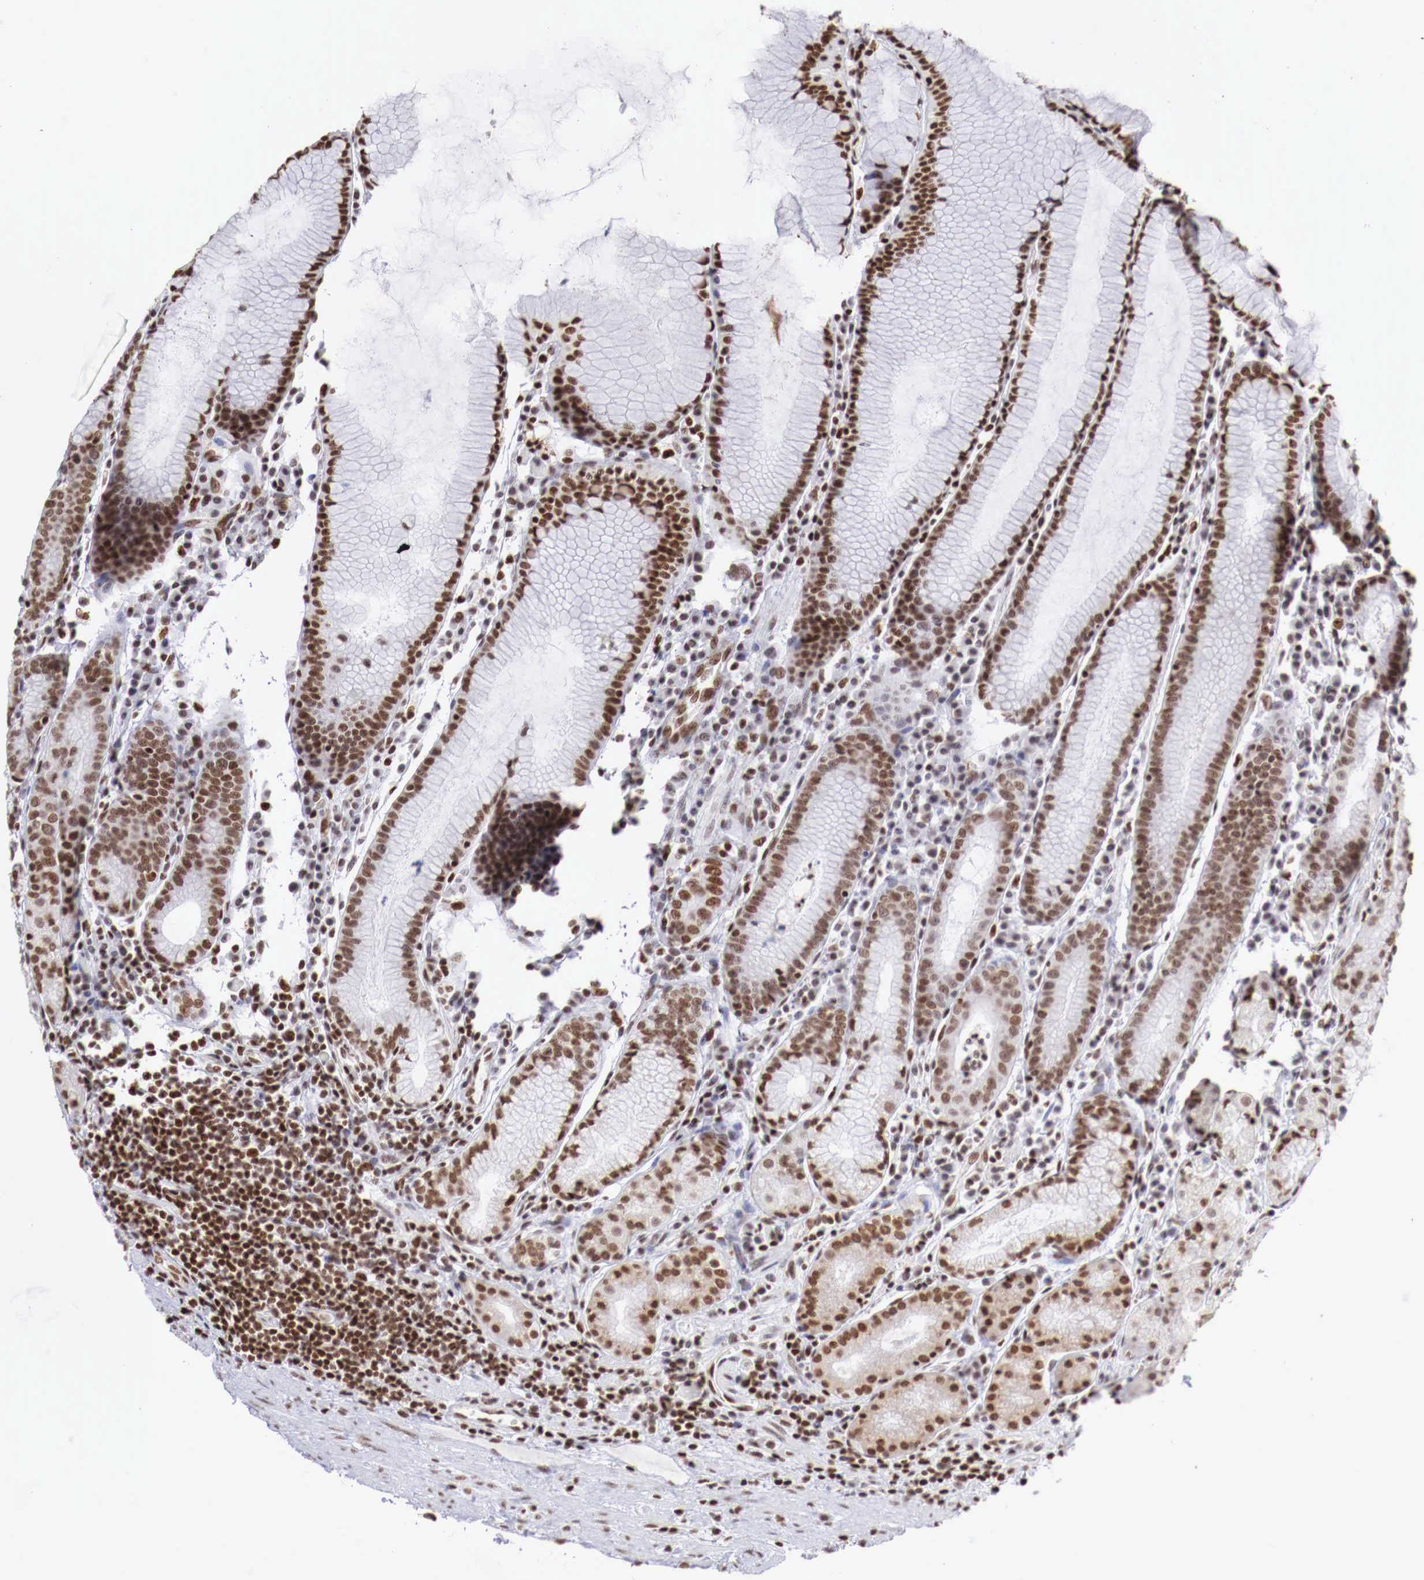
{"staining": {"intensity": "moderate", "quantity": ">75%", "location": "nuclear"}, "tissue": "stomach", "cell_type": "Glandular cells", "image_type": "normal", "snomed": [{"axis": "morphology", "description": "Normal tissue, NOS"}, {"axis": "topography", "description": "Stomach, lower"}], "caption": "Stomach stained with IHC reveals moderate nuclear staining in approximately >75% of glandular cells. Immunohistochemistry (ihc) stains the protein of interest in brown and the nuclei are stained blue.", "gene": "MAX", "patient": {"sex": "female", "age": 43}}